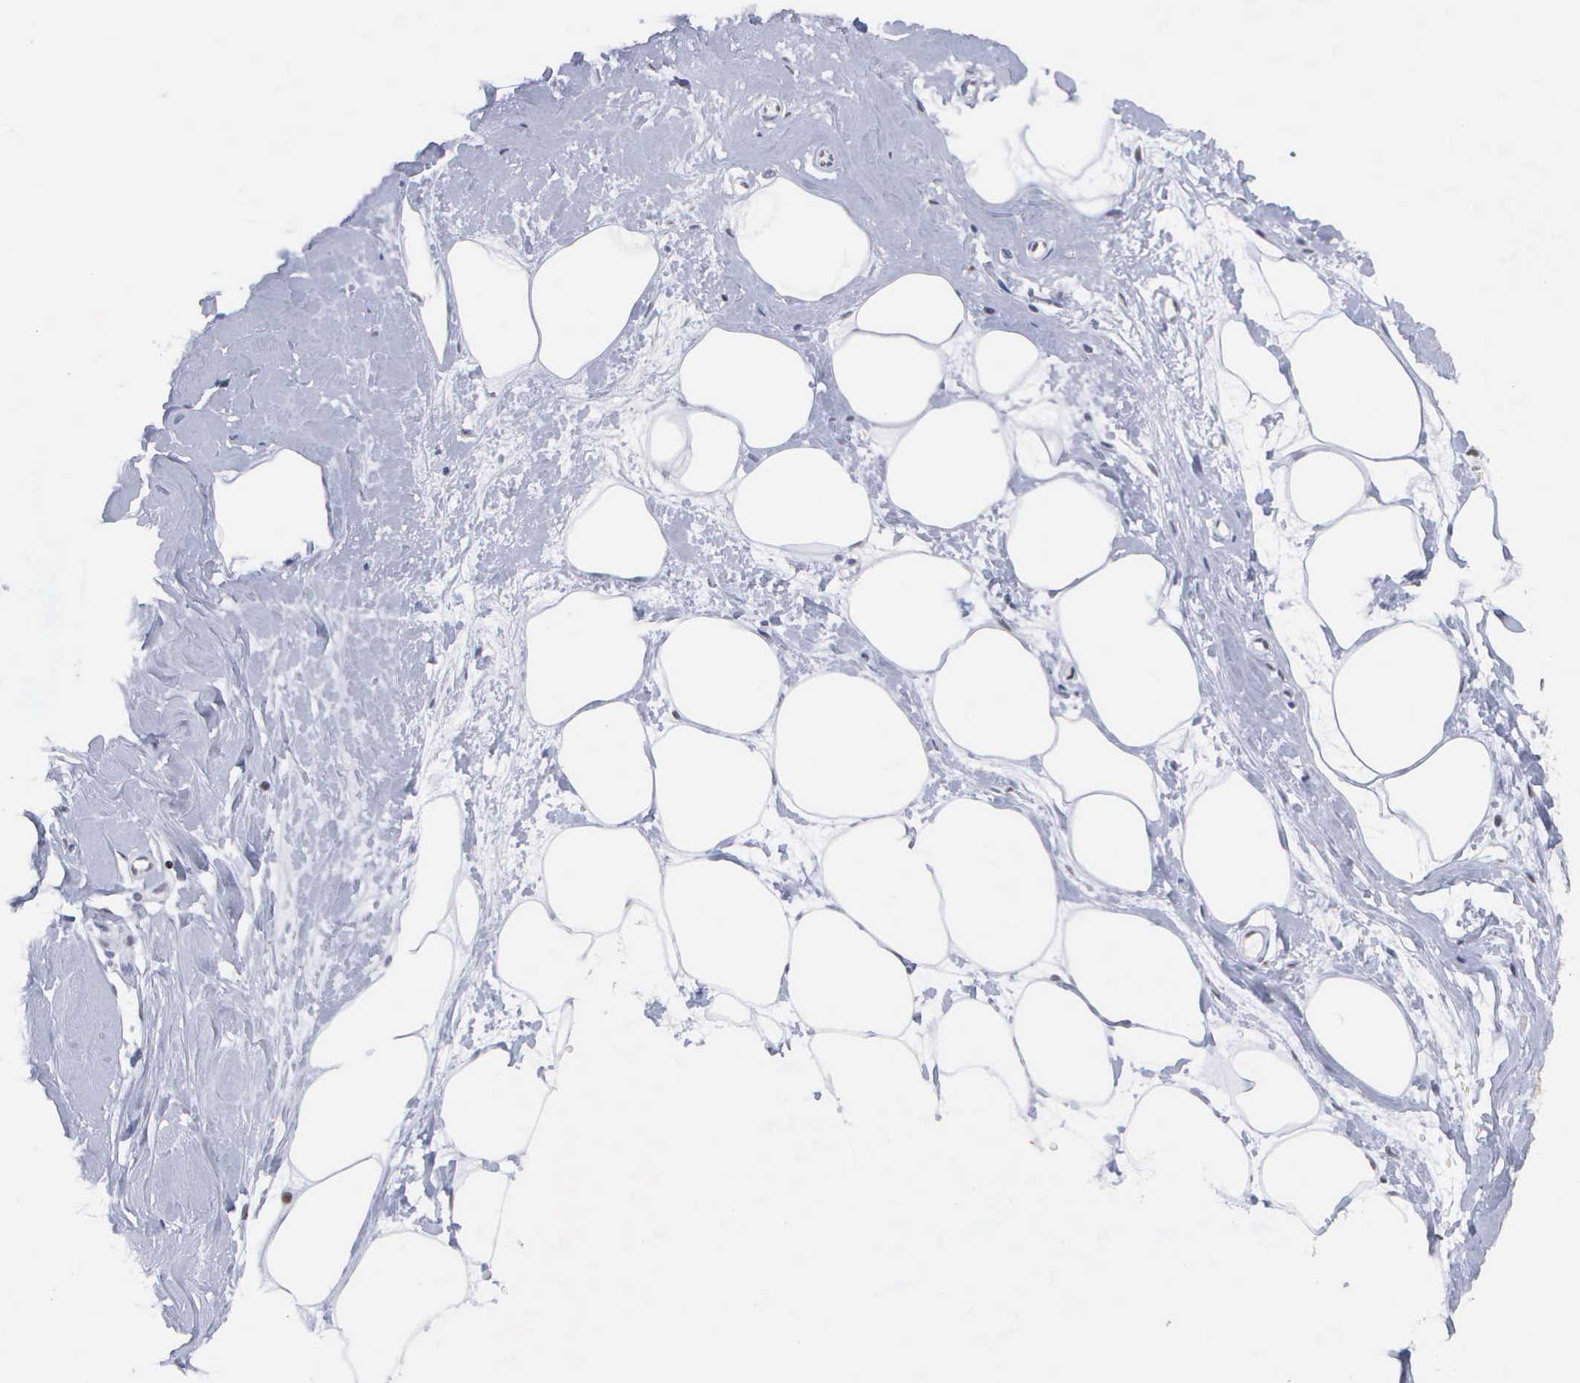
{"staining": {"intensity": "negative", "quantity": "none", "location": "none"}, "tissue": "breast", "cell_type": "Adipocytes", "image_type": "normal", "snomed": [{"axis": "morphology", "description": "Normal tissue, NOS"}, {"axis": "topography", "description": "Breast"}], "caption": "This is an immunohistochemistry (IHC) micrograph of normal breast. There is no expression in adipocytes.", "gene": "SPIN3", "patient": {"sex": "female", "age": 44}}